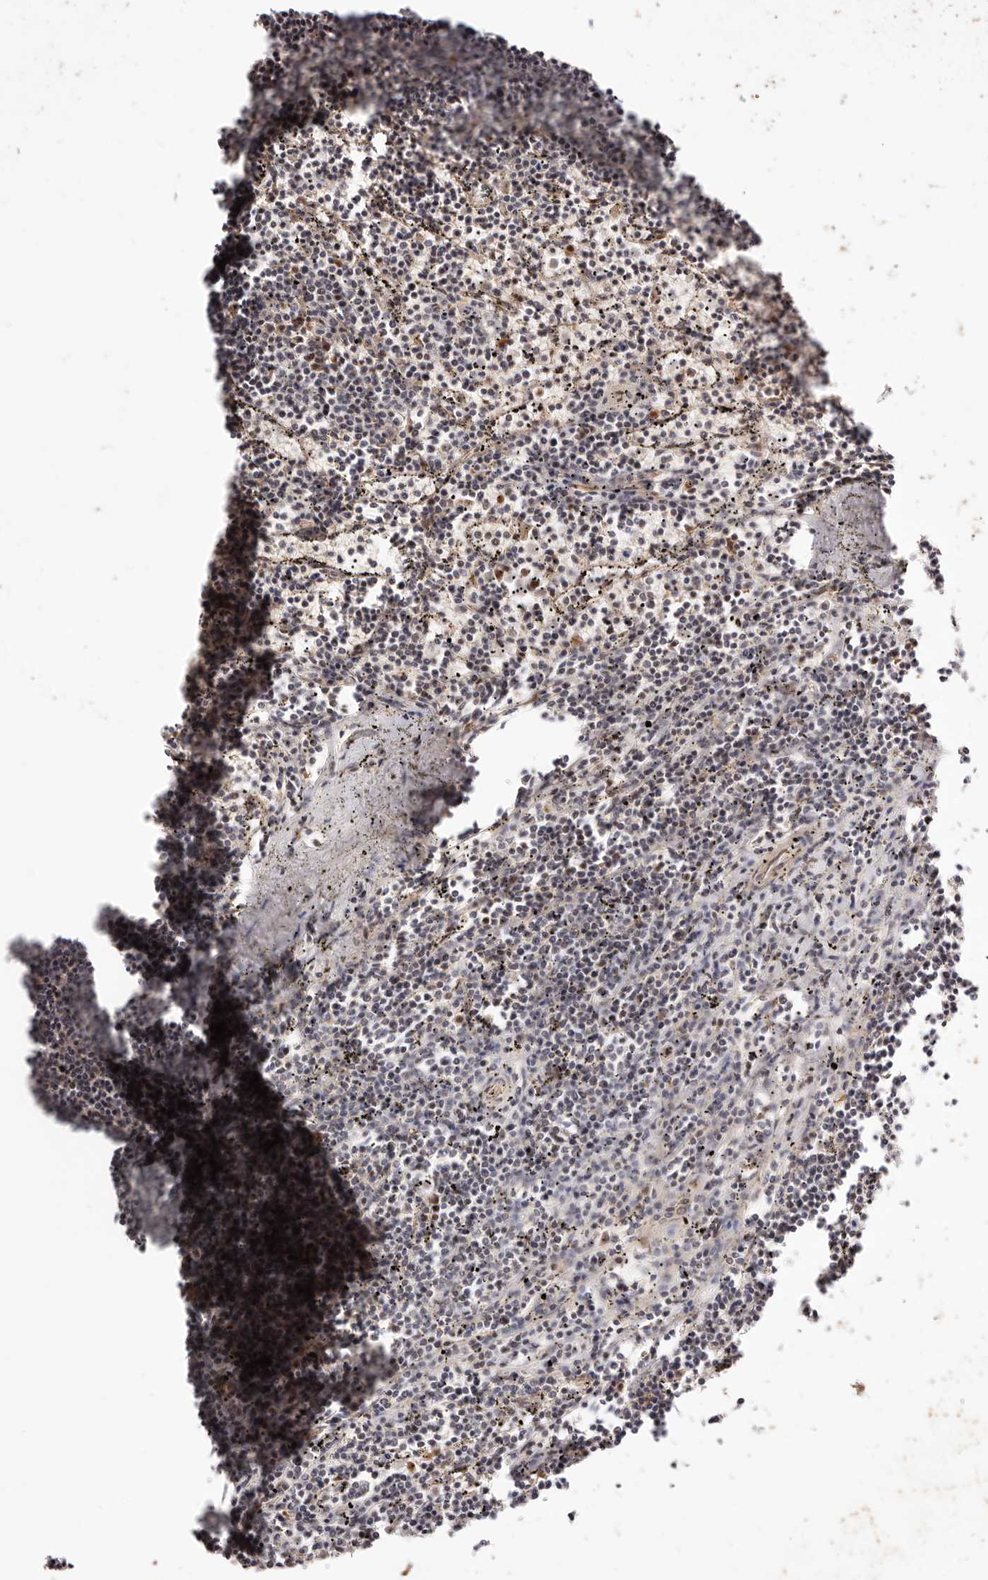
{"staining": {"intensity": "negative", "quantity": "none", "location": "none"}, "tissue": "lymphoma", "cell_type": "Tumor cells", "image_type": "cancer", "snomed": [{"axis": "morphology", "description": "Malignant lymphoma, non-Hodgkin's type, Low grade"}, {"axis": "topography", "description": "Spleen"}], "caption": "Immunohistochemistry (IHC) of human malignant lymphoma, non-Hodgkin's type (low-grade) displays no positivity in tumor cells.", "gene": "WRN", "patient": {"sex": "female", "age": 50}}